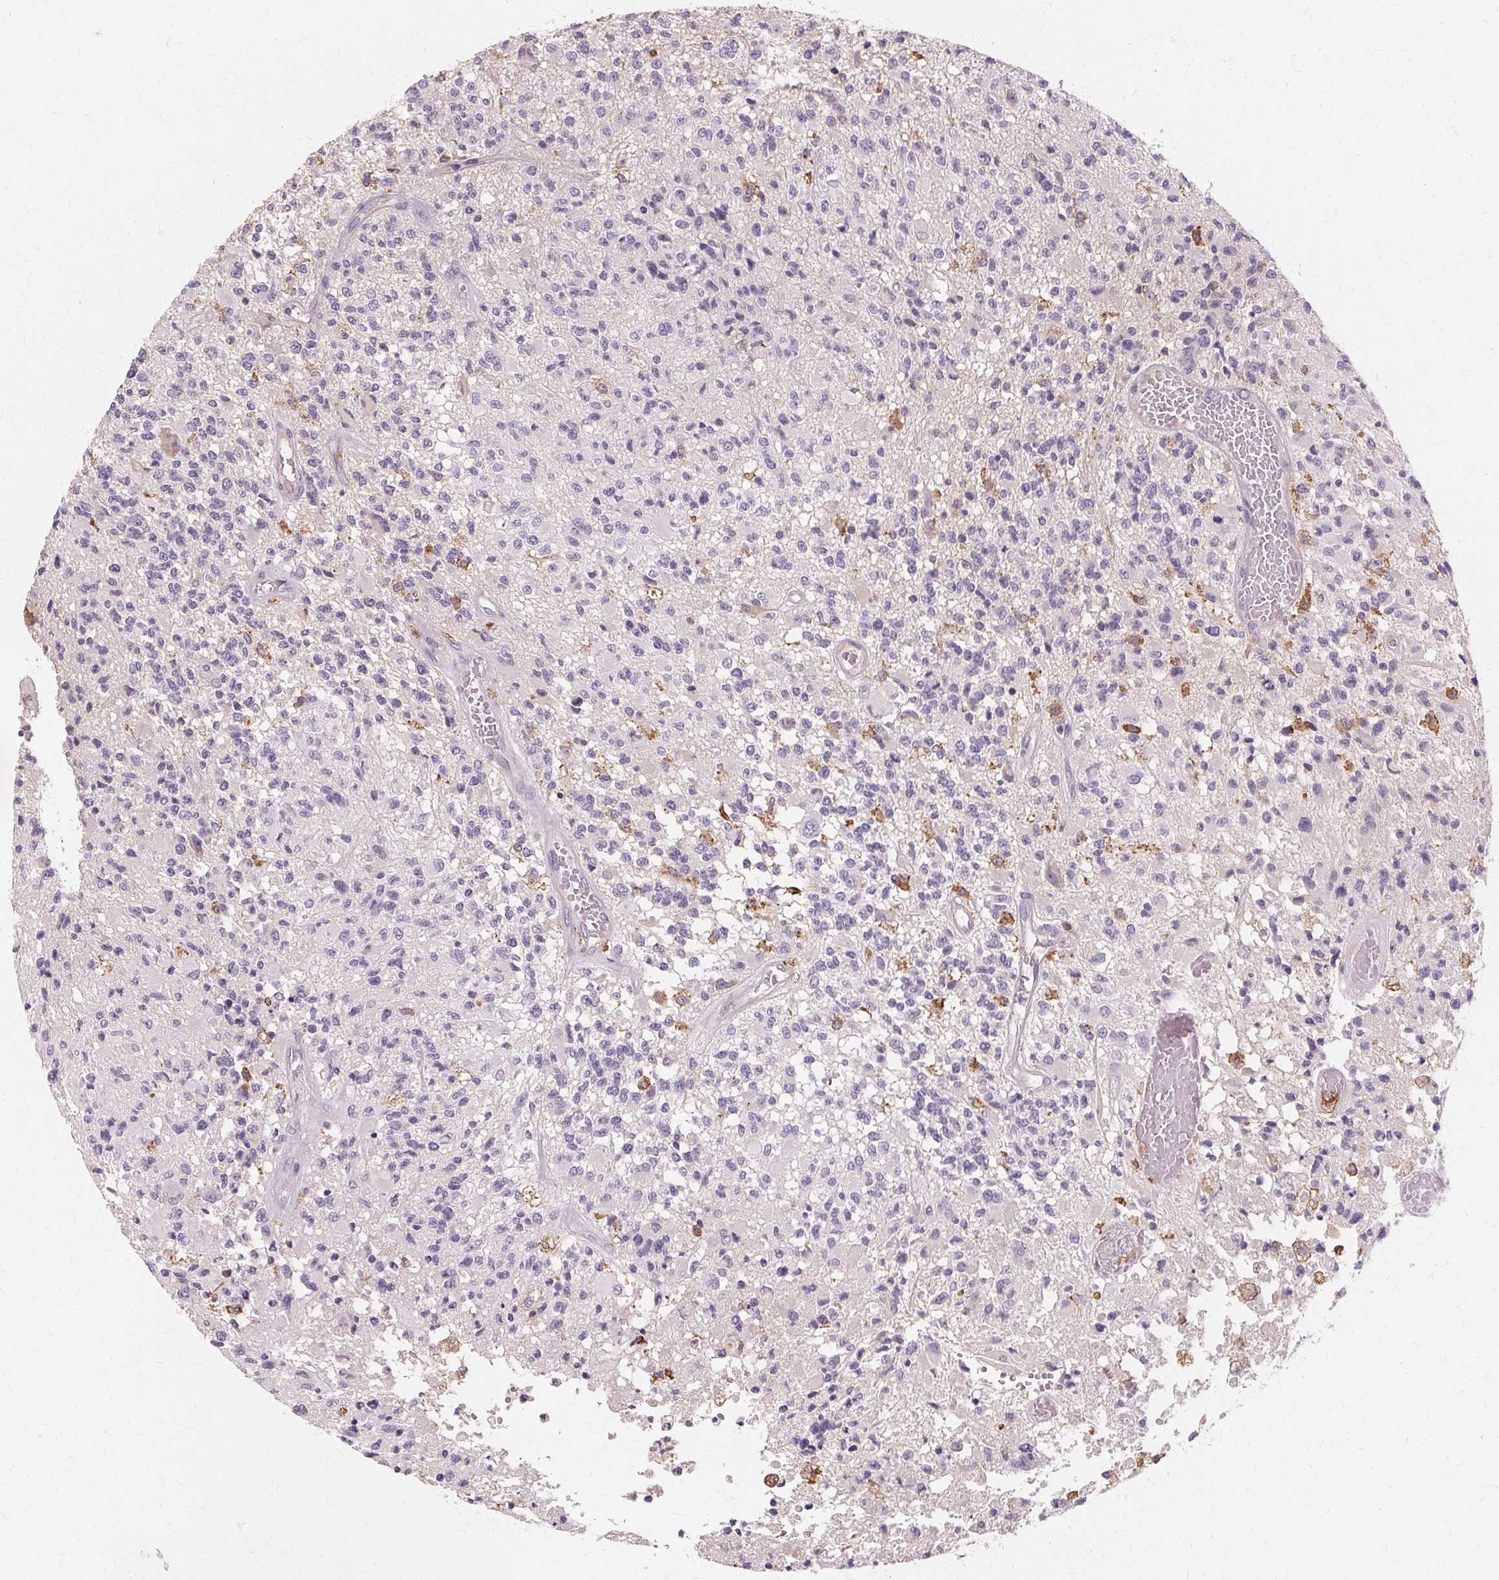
{"staining": {"intensity": "negative", "quantity": "none", "location": "none"}, "tissue": "glioma", "cell_type": "Tumor cells", "image_type": "cancer", "snomed": [{"axis": "morphology", "description": "Glioma, malignant, High grade"}, {"axis": "topography", "description": "Brain"}], "caption": "This is a micrograph of immunohistochemistry (IHC) staining of glioma, which shows no positivity in tumor cells.", "gene": "IFNGR1", "patient": {"sex": "female", "age": 63}}